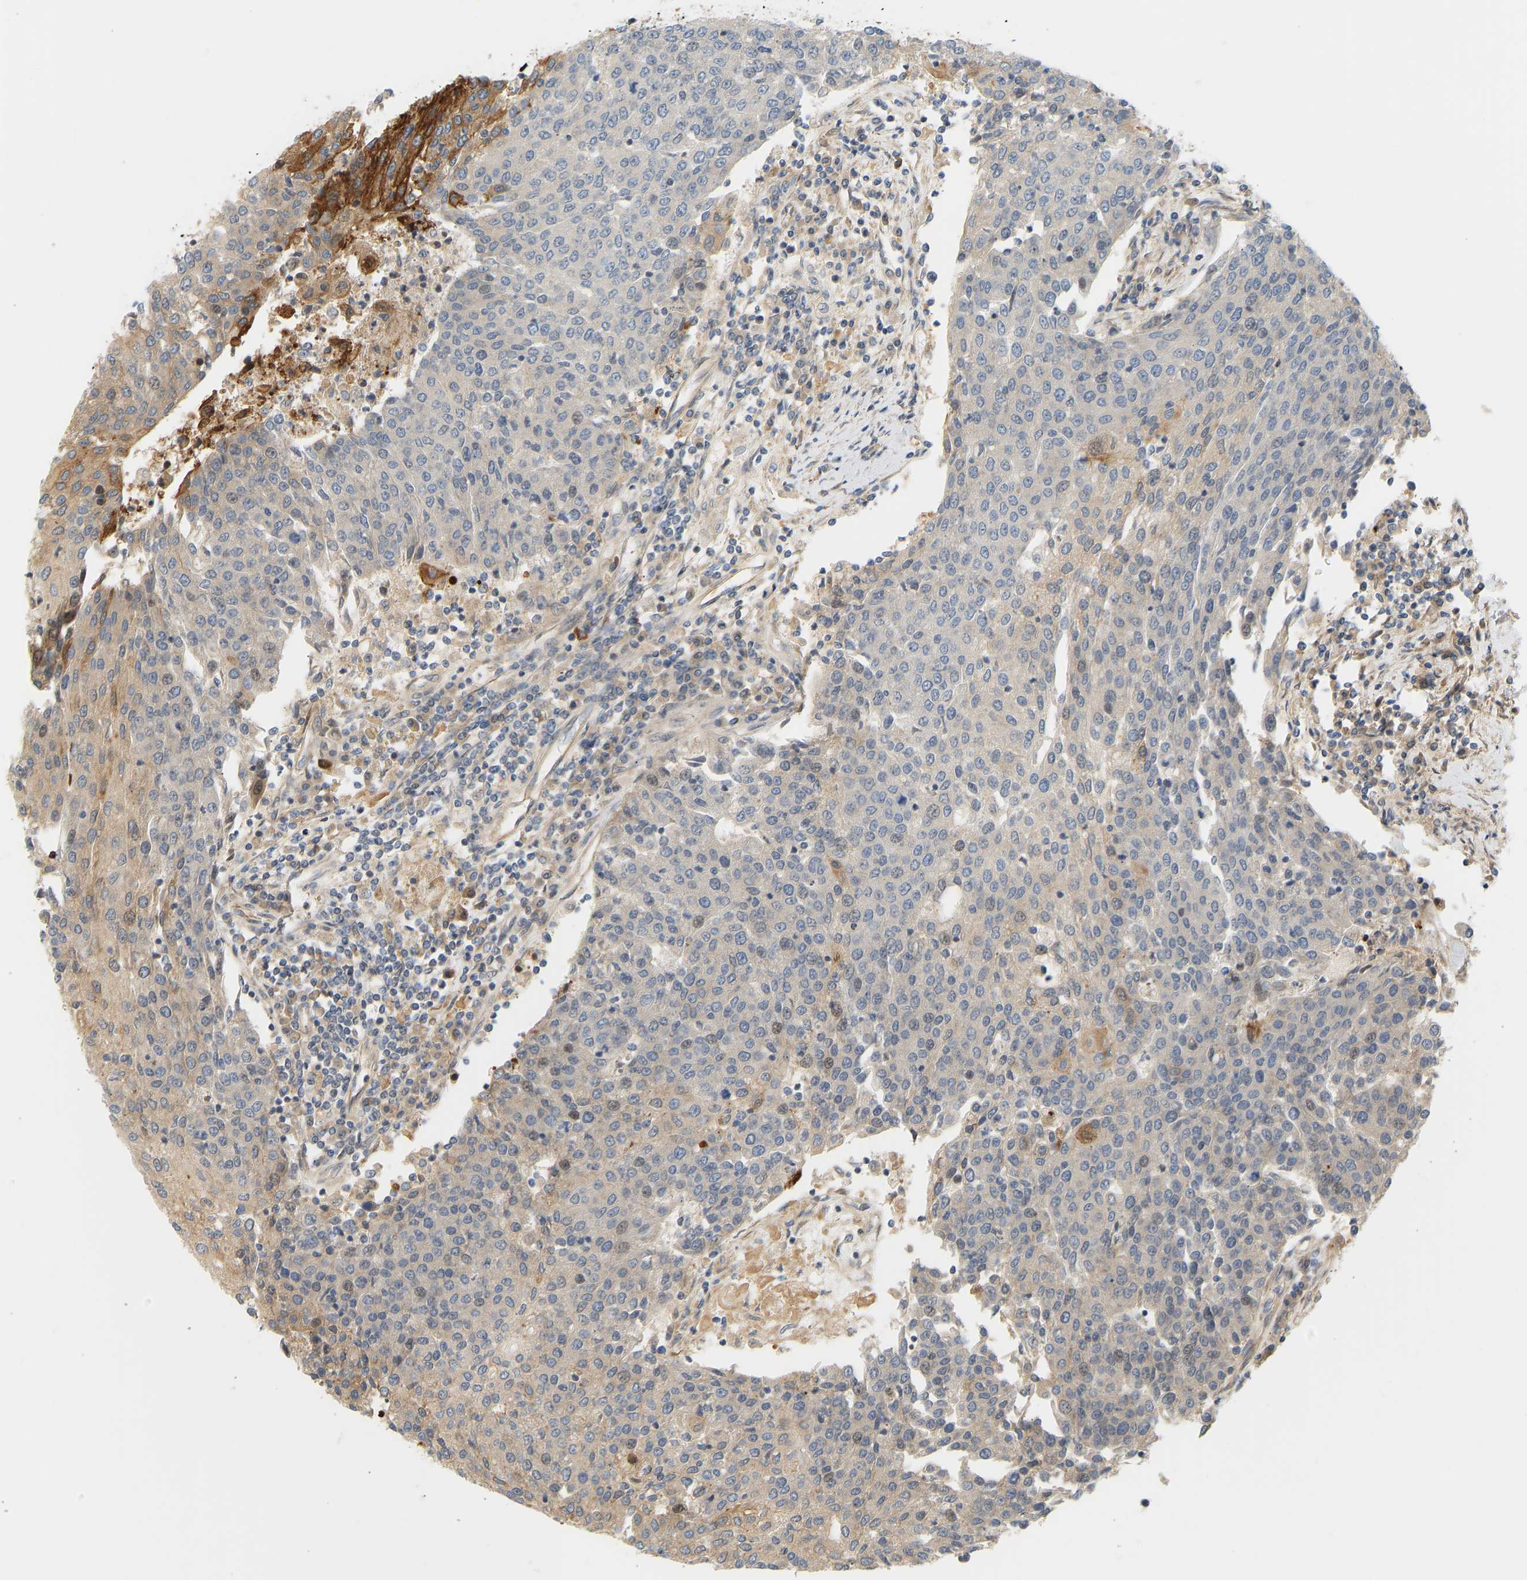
{"staining": {"intensity": "weak", "quantity": "<25%", "location": "nuclear"}, "tissue": "urothelial cancer", "cell_type": "Tumor cells", "image_type": "cancer", "snomed": [{"axis": "morphology", "description": "Urothelial carcinoma, High grade"}, {"axis": "topography", "description": "Urinary bladder"}], "caption": "A photomicrograph of human urothelial cancer is negative for staining in tumor cells.", "gene": "CEP57", "patient": {"sex": "female", "age": 85}}